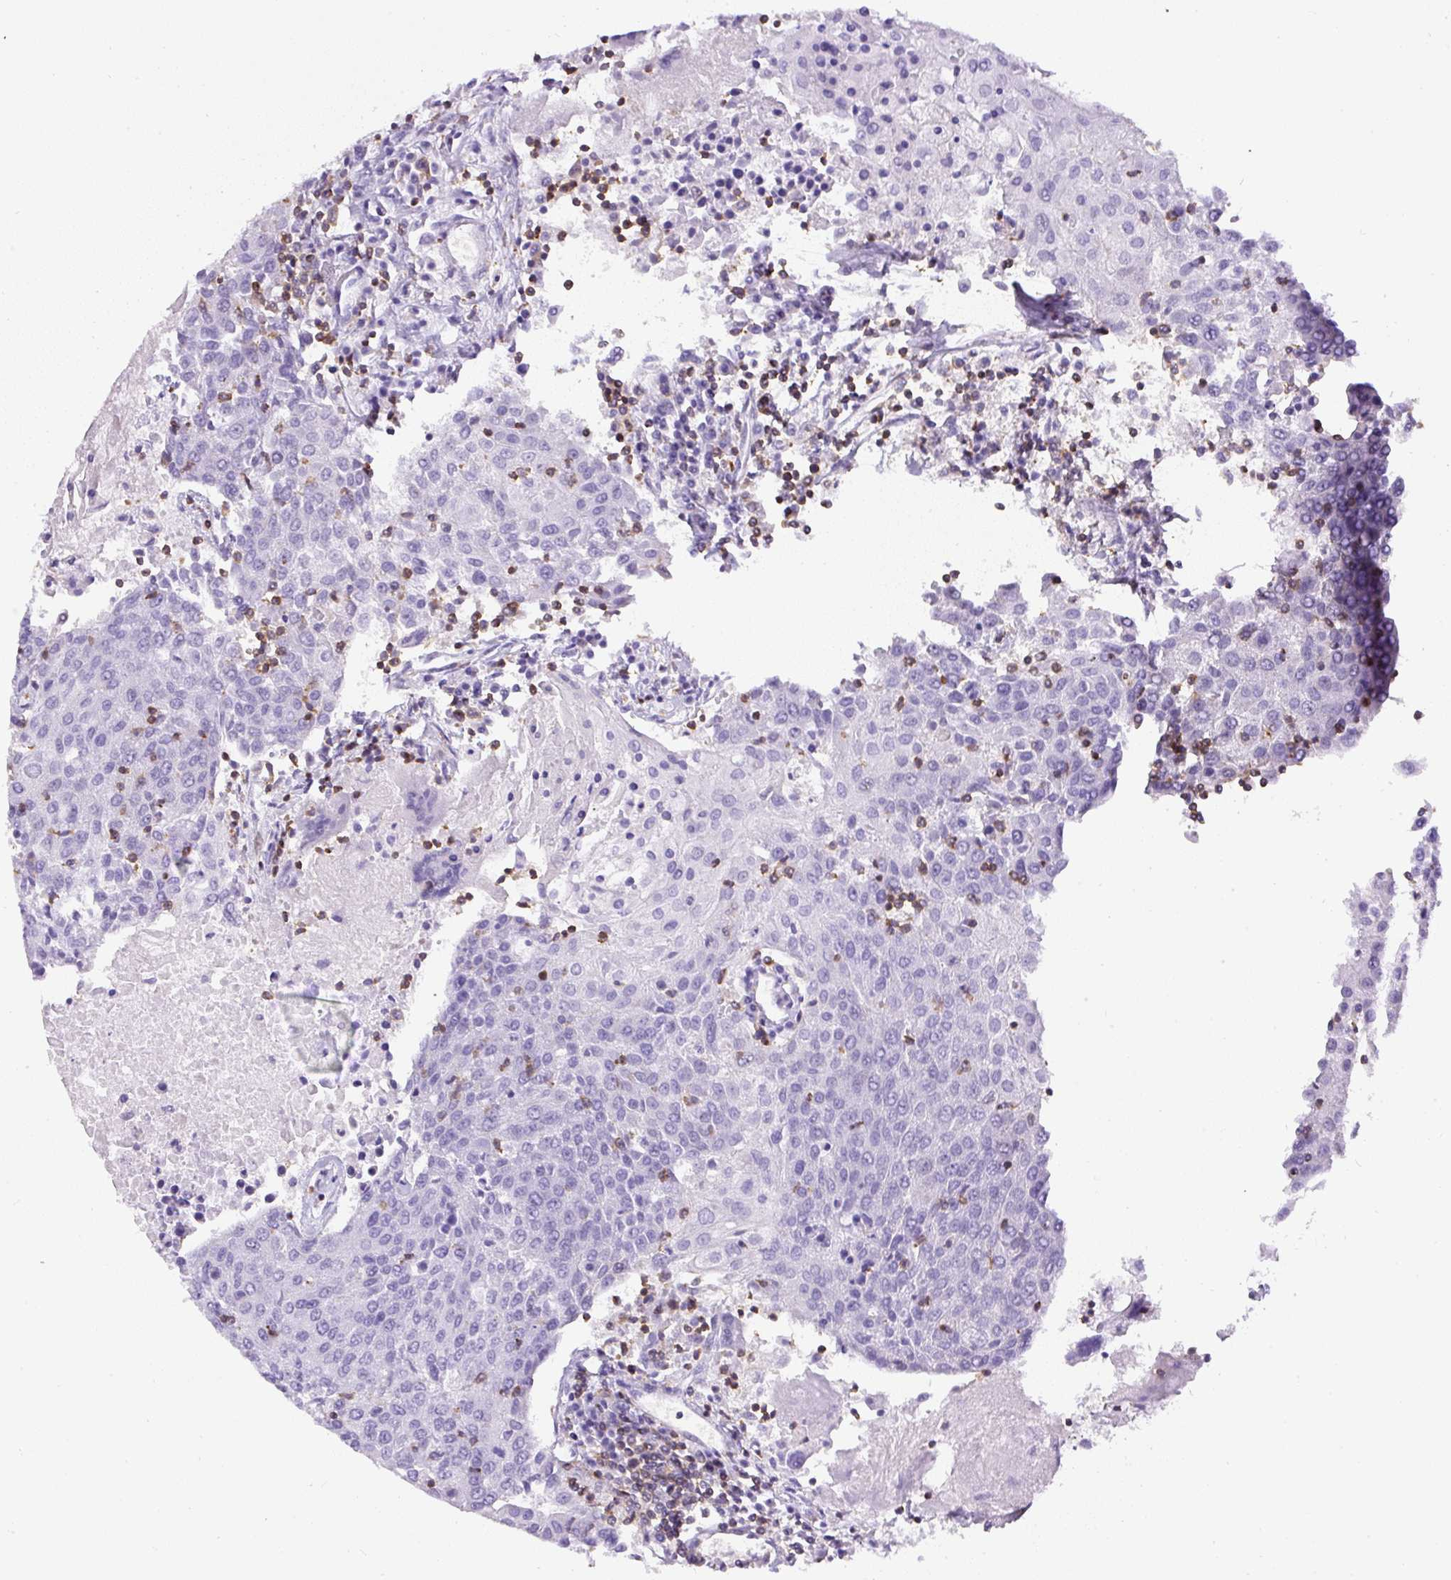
{"staining": {"intensity": "negative", "quantity": "none", "location": "none"}, "tissue": "urothelial cancer", "cell_type": "Tumor cells", "image_type": "cancer", "snomed": [{"axis": "morphology", "description": "Urothelial carcinoma, High grade"}, {"axis": "topography", "description": "Urinary bladder"}], "caption": "Immunohistochemistry (IHC) photomicrograph of urothelial cancer stained for a protein (brown), which displays no staining in tumor cells.", "gene": "FAM228B", "patient": {"sex": "female", "age": 85}}